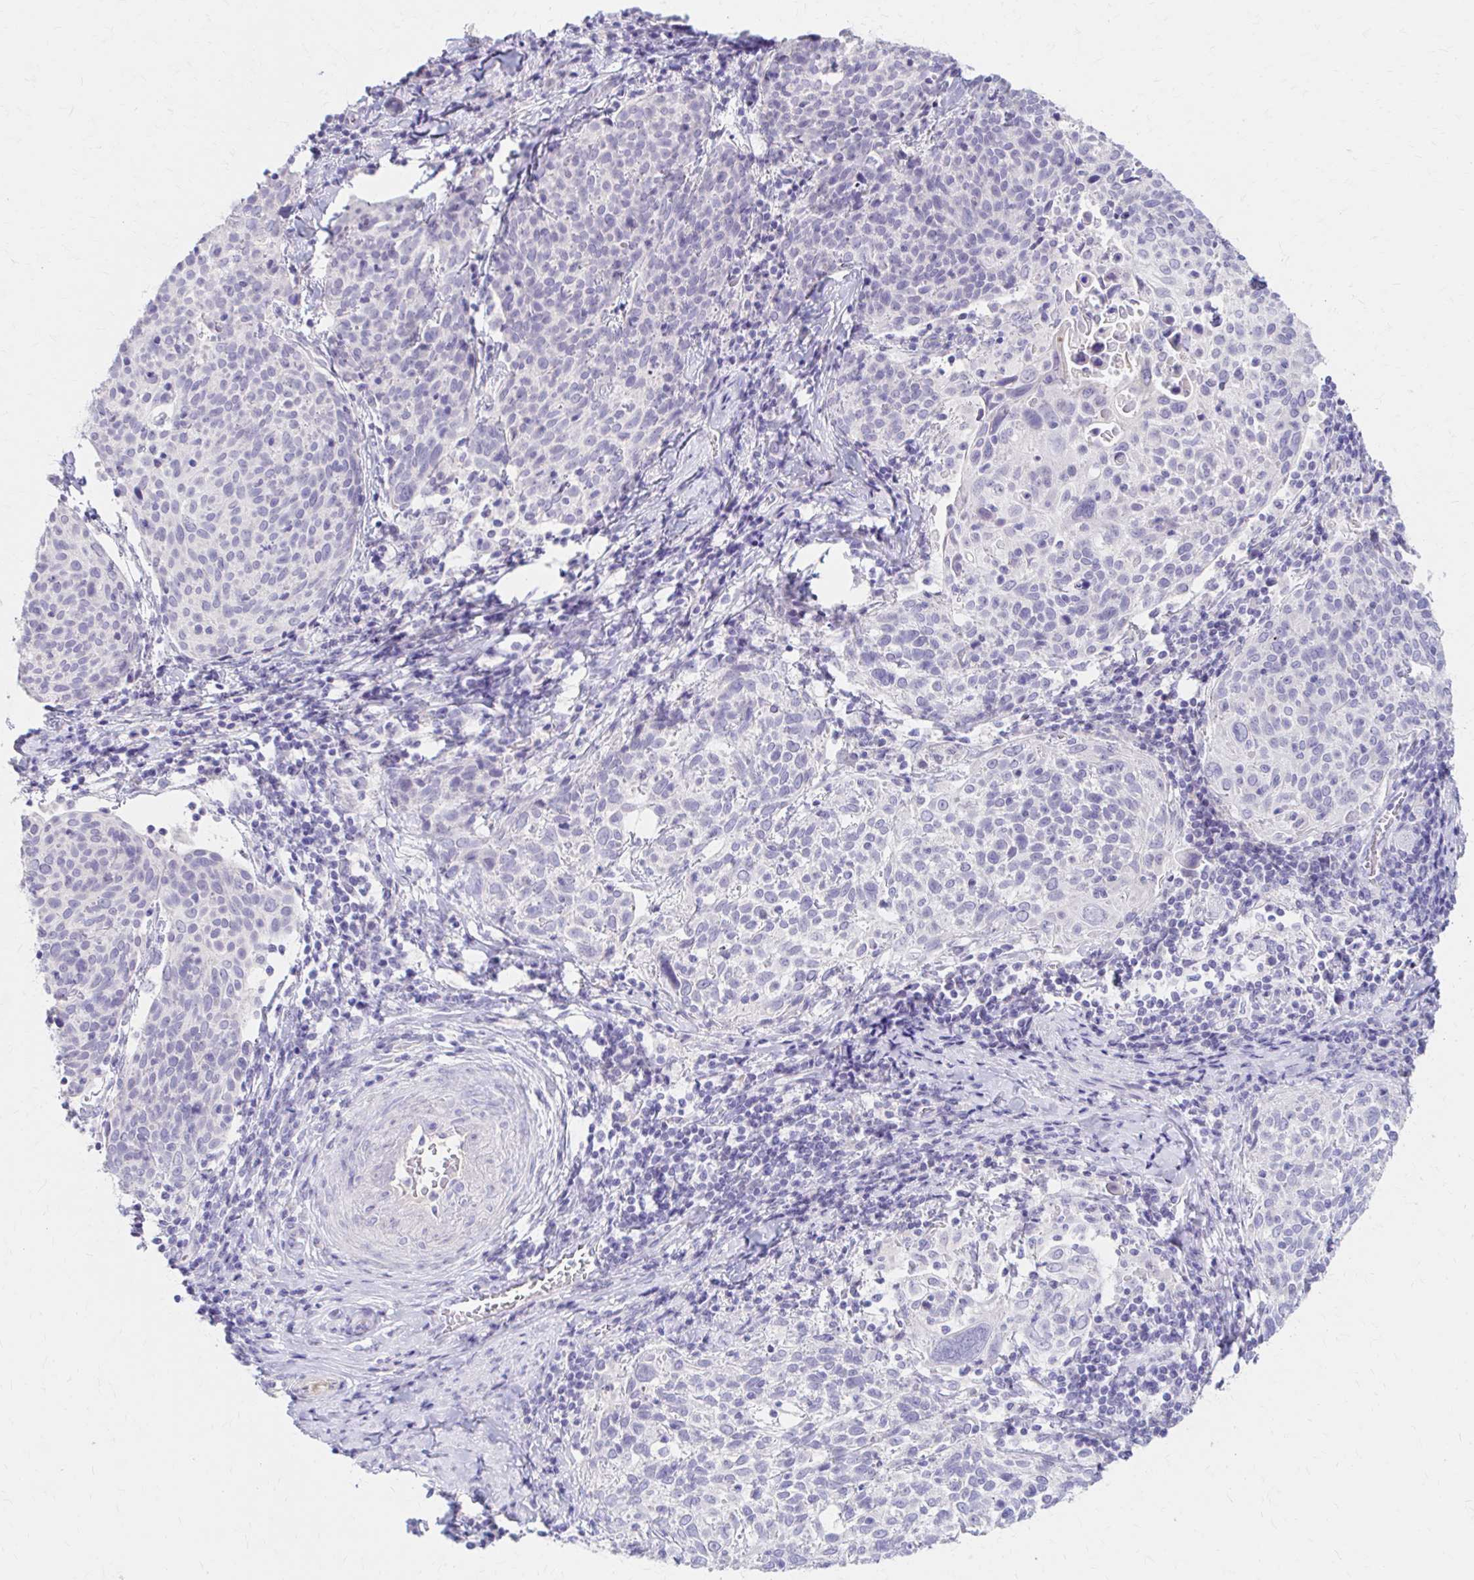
{"staining": {"intensity": "negative", "quantity": "none", "location": "none"}, "tissue": "cervical cancer", "cell_type": "Tumor cells", "image_type": "cancer", "snomed": [{"axis": "morphology", "description": "Squamous cell carcinoma, NOS"}, {"axis": "topography", "description": "Cervix"}], "caption": "Immunohistochemistry photomicrograph of human squamous cell carcinoma (cervical) stained for a protein (brown), which displays no expression in tumor cells.", "gene": "AZGP1", "patient": {"sex": "female", "age": 61}}